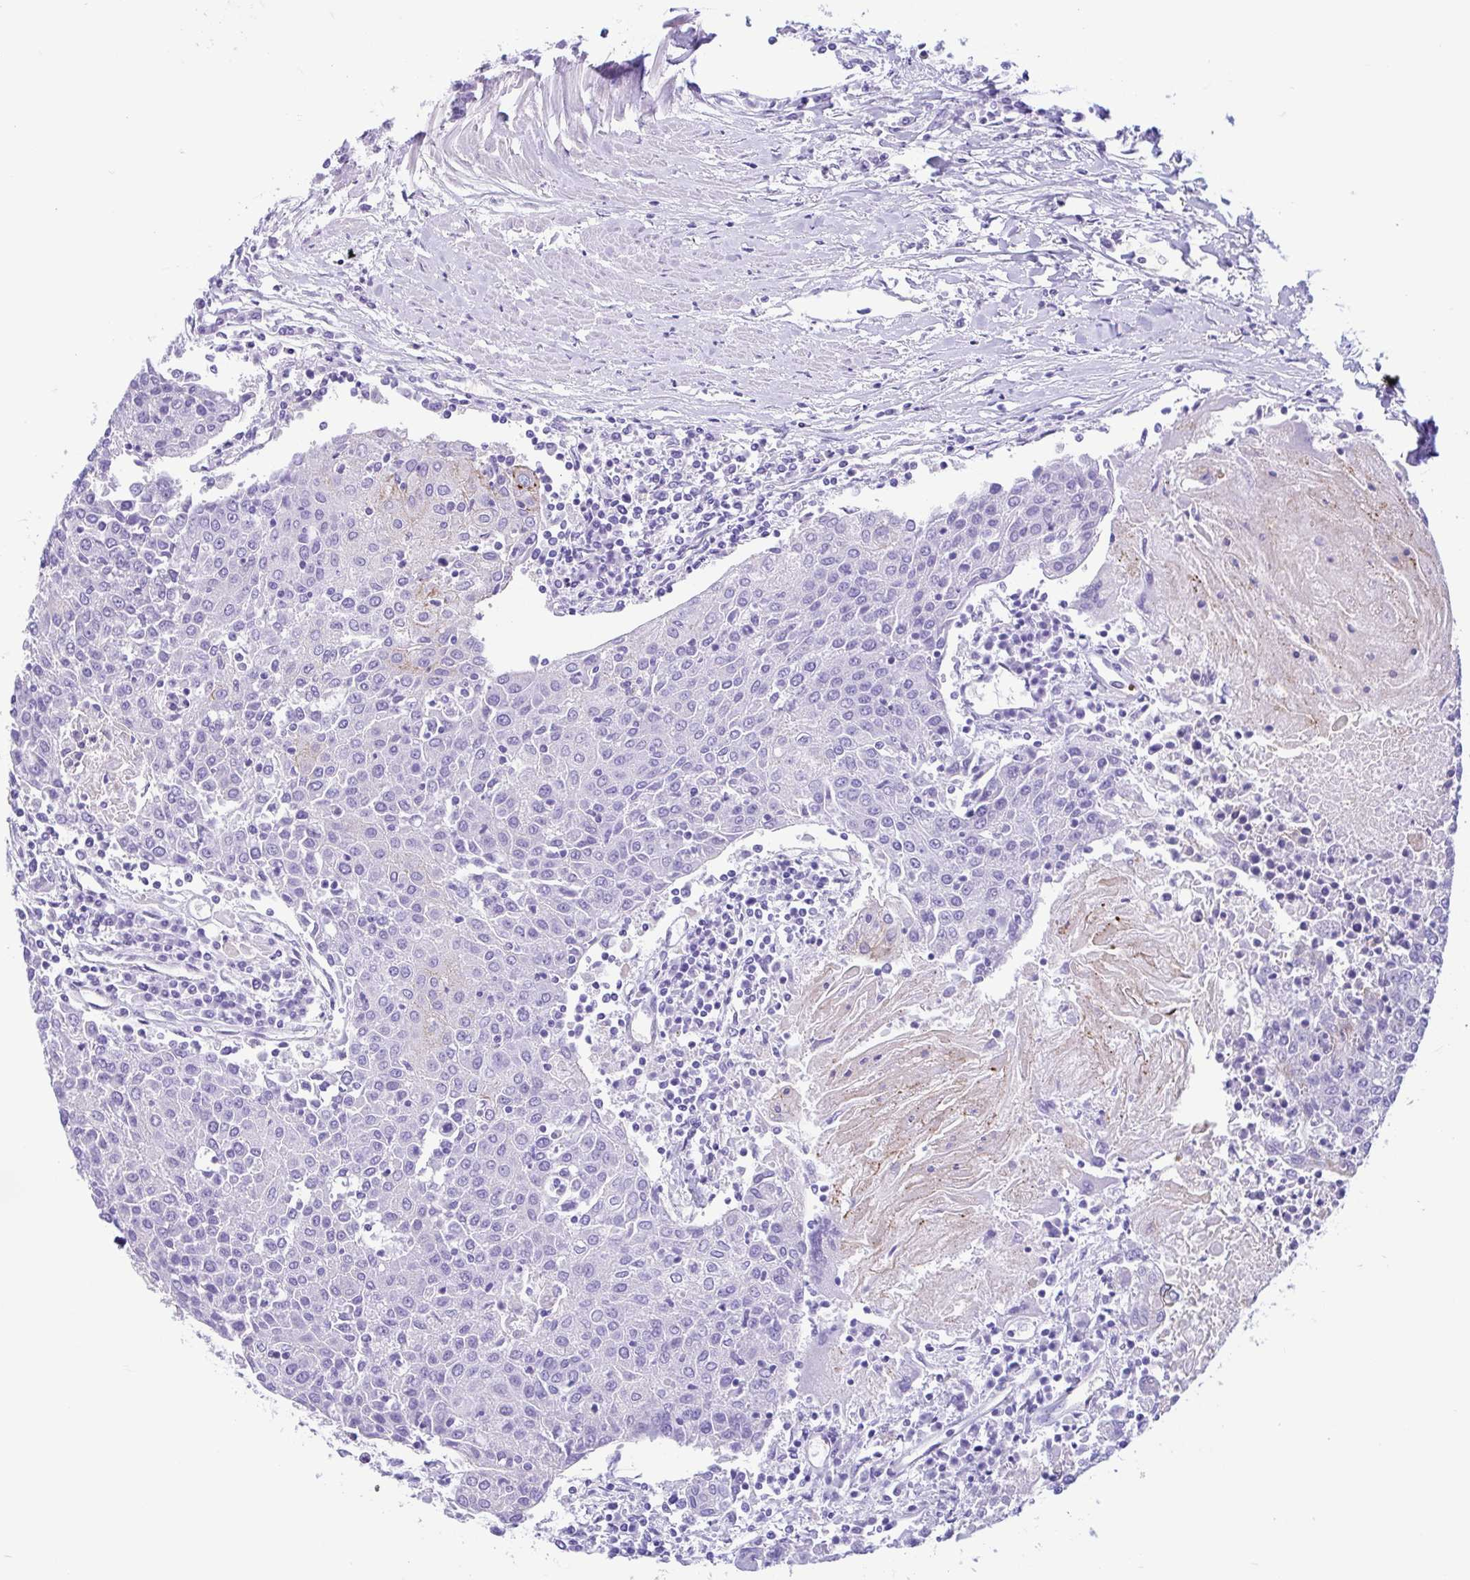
{"staining": {"intensity": "negative", "quantity": "none", "location": "none"}, "tissue": "urothelial cancer", "cell_type": "Tumor cells", "image_type": "cancer", "snomed": [{"axis": "morphology", "description": "Urothelial carcinoma, High grade"}, {"axis": "topography", "description": "Urinary bladder"}], "caption": "High magnification brightfield microscopy of urothelial cancer stained with DAB (3,3'-diaminobenzidine) (brown) and counterstained with hematoxylin (blue): tumor cells show no significant staining.", "gene": "TMEM79", "patient": {"sex": "female", "age": 85}}